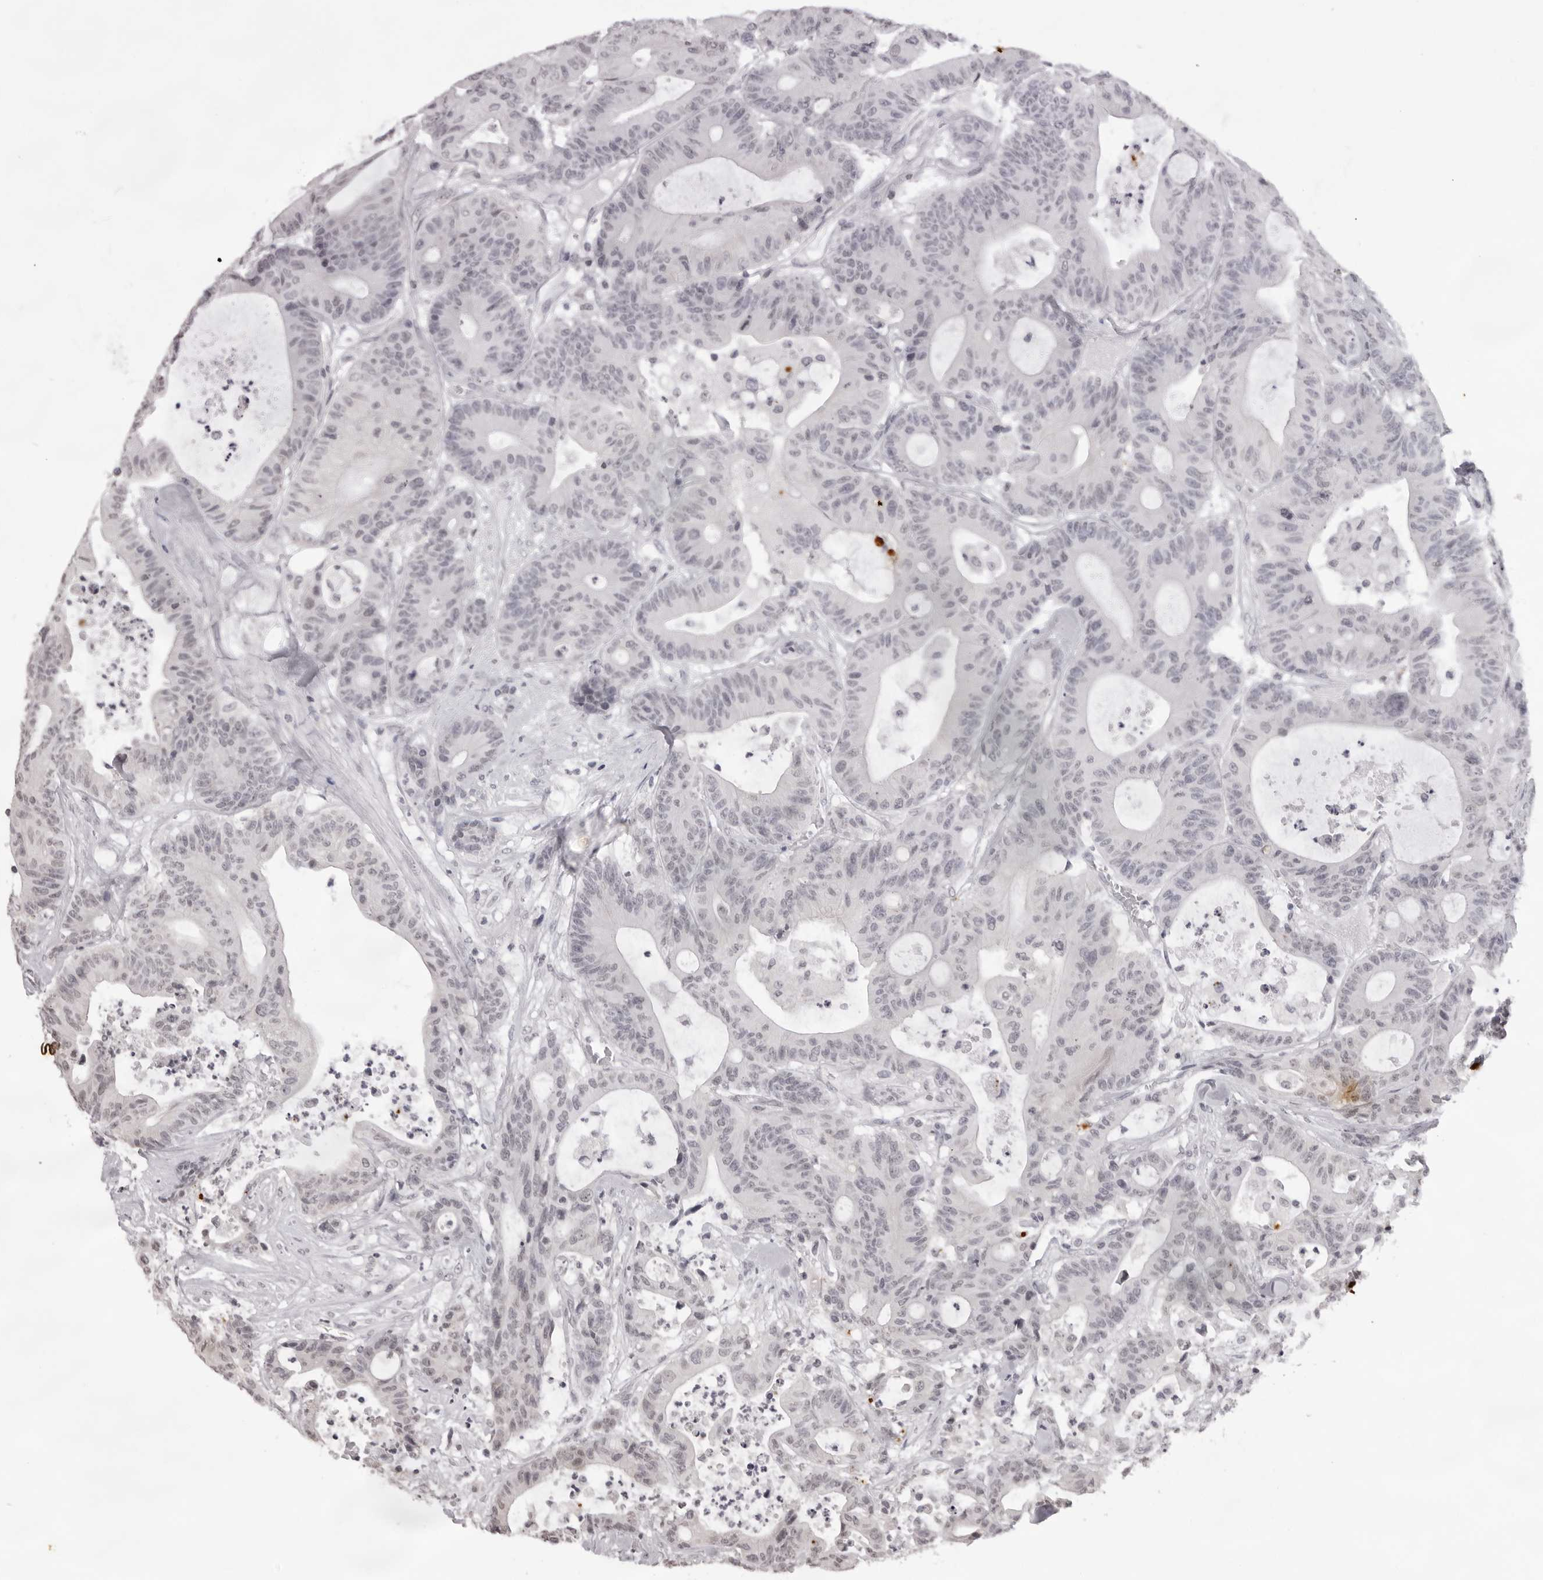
{"staining": {"intensity": "negative", "quantity": "none", "location": "none"}, "tissue": "colorectal cancer", "cell_type": "Tumor cells", "image_type": "cancer", "snomed": [{"axis": "morphology", "description": "Adenocarcinoma, NOS"}, {"axis": "topography", "description": "Colon"}], "caption": "DAB (3,3'-diaminobenzidine) immunohistochemical staining of colorectal cancer (adenocarcinoma) reveals no significant staining in tumor cells.", "gene": "NTM", "patient": {"sex": "female", "age": 84}}